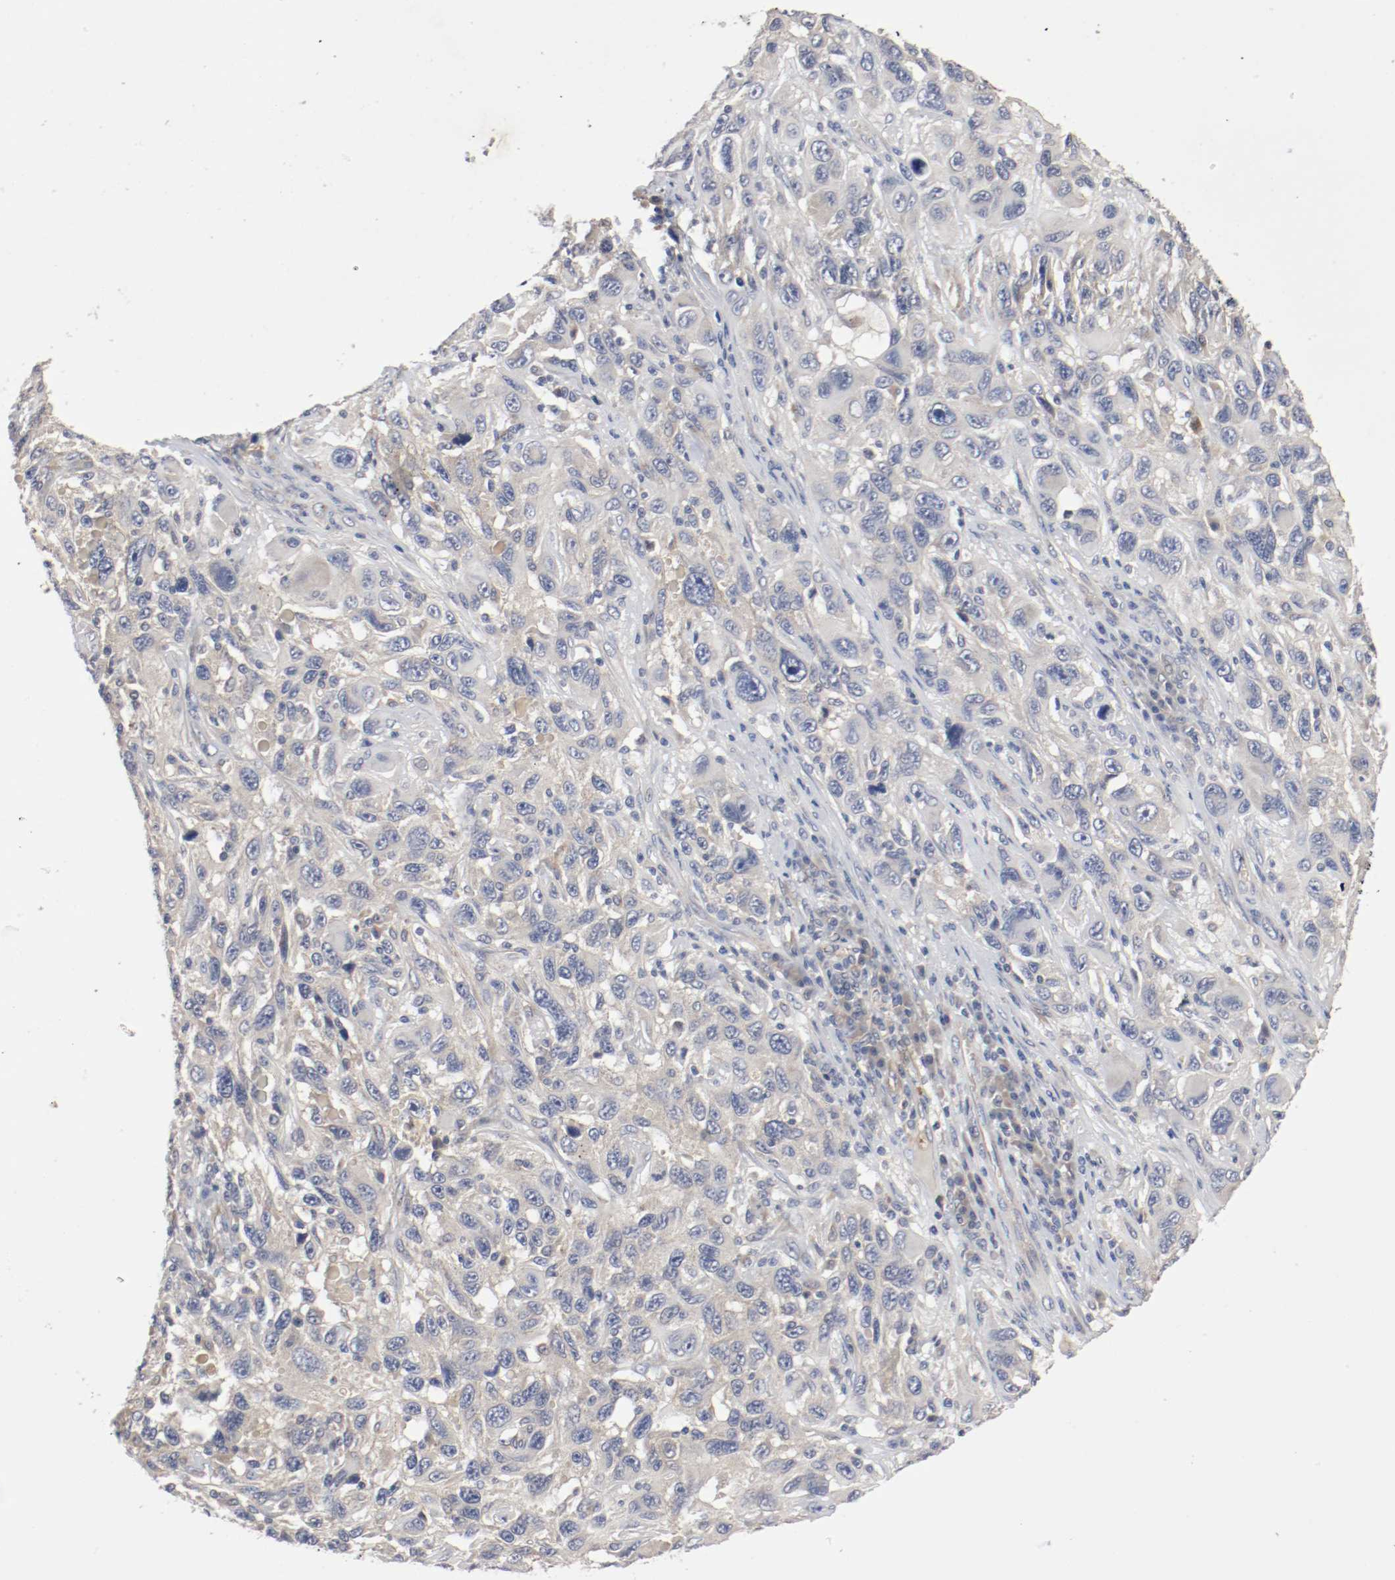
{"staining": {"intensity": "weak", "quantity": "<25%", "location": "cytoplasmic/membranous"}, "tissue": "melanoma", "cell_type": "Tumor cells", "image_type": "cancer", "snomed": [{"axis": "morphology", "description": "Malignant melanoma, NOS"}, {"axis": "topography", "description": "Skin"}], "caption": "Immunohistochemical staining of human malignant melanoma demonstrates no significant staining in tumor cells.", "gene": "REN", "patient": {"sex": "male", "age": 53}}